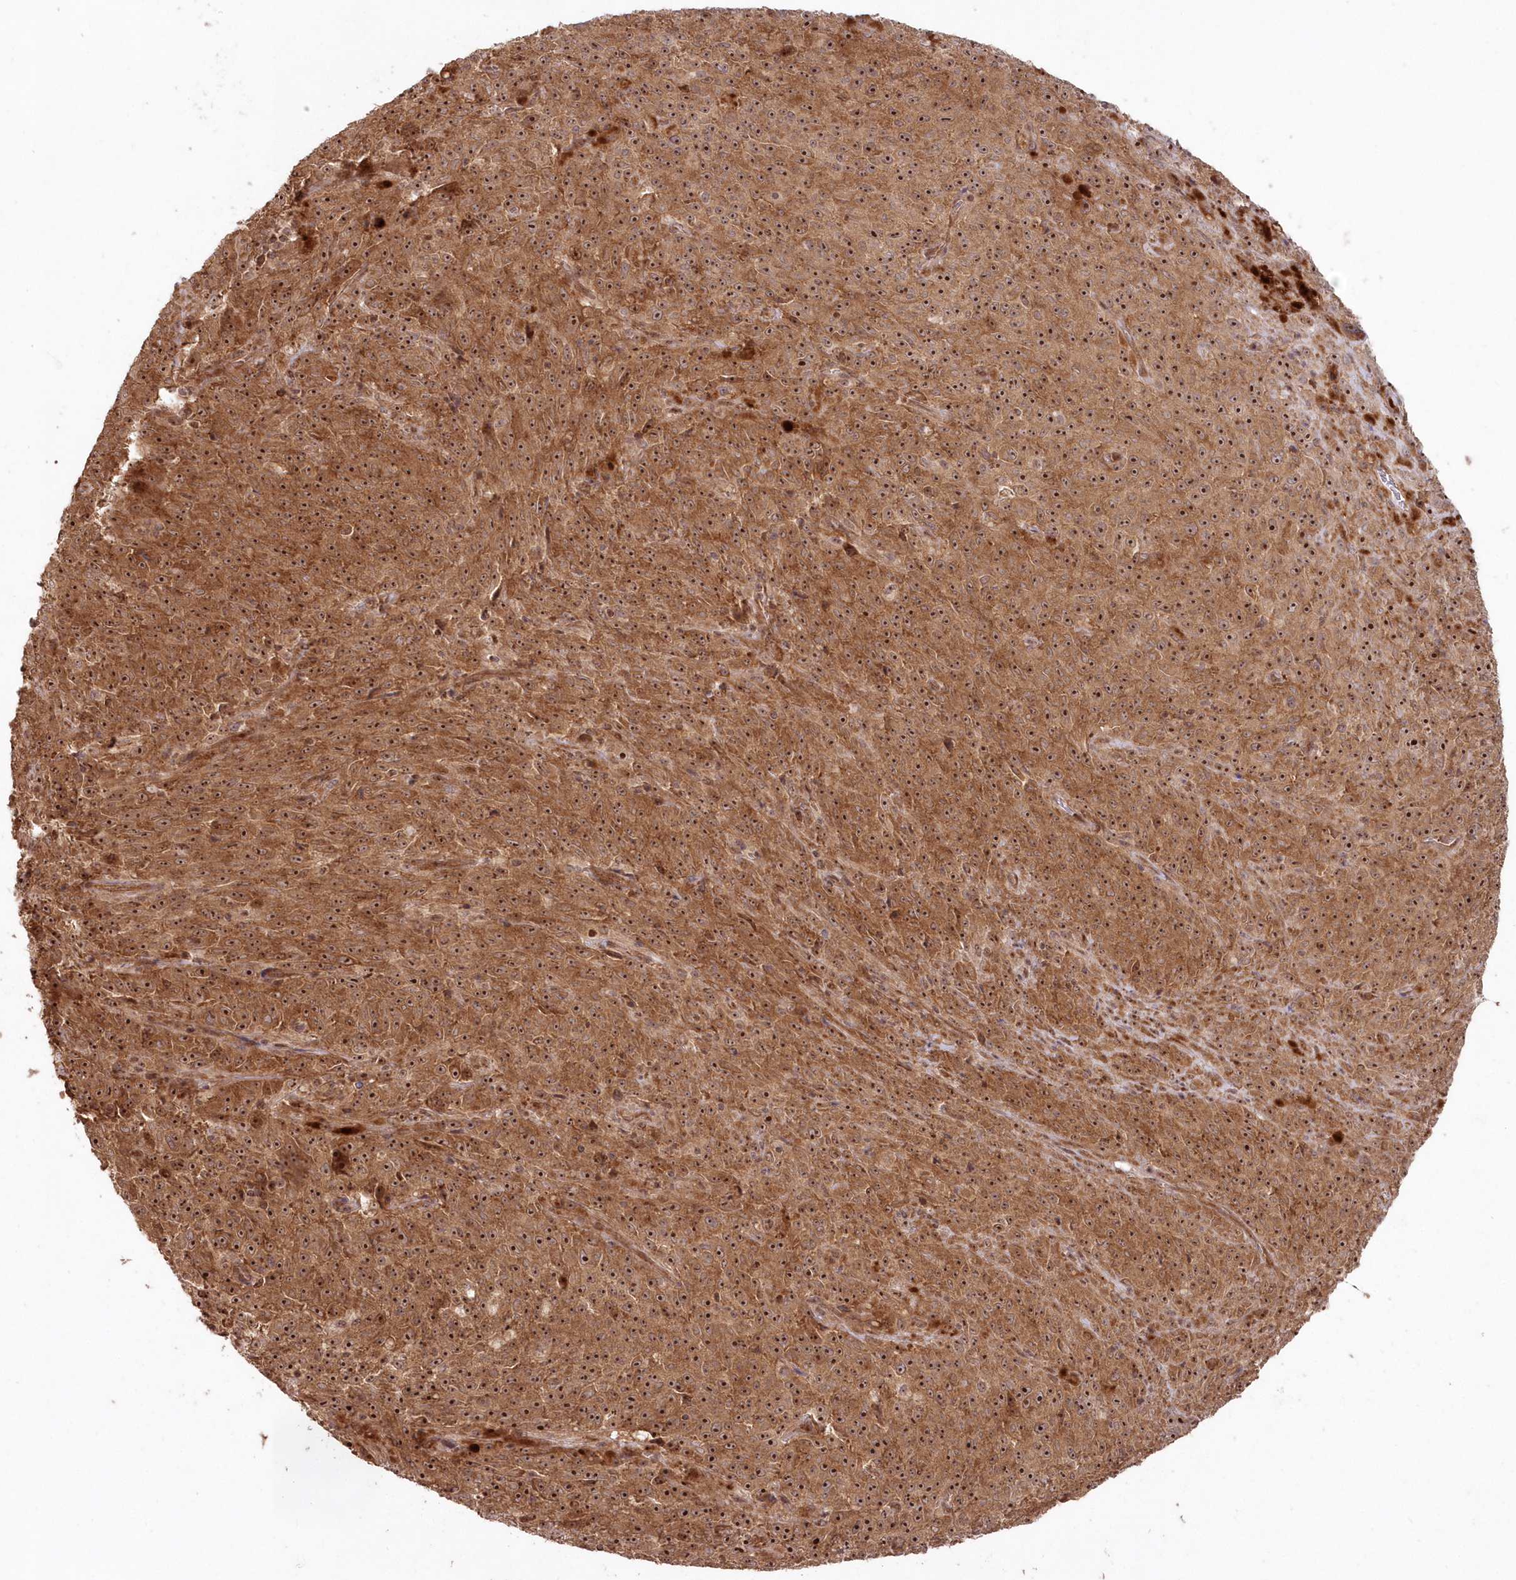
{"staining": {"intensity": "moderate", "quantity": ">75%", "location": "cytoplasmic/membranous,nuclear"}, "tissue": "melanoma", "cell_type": "Tumor cells", "image_type": "cancer", "snomed": [{"axis": "morphology", "description": "Malignant melanoma, NOS"}, {"axis": "topography", "description": "Skin"}], "caption": "Tumor cells show moderate cytoplasmic/membranous and nuclear expression in about >75% of cells in melanoma.", "gene": "SERINC1", "patient": {"sex": "female", "age": 82}}